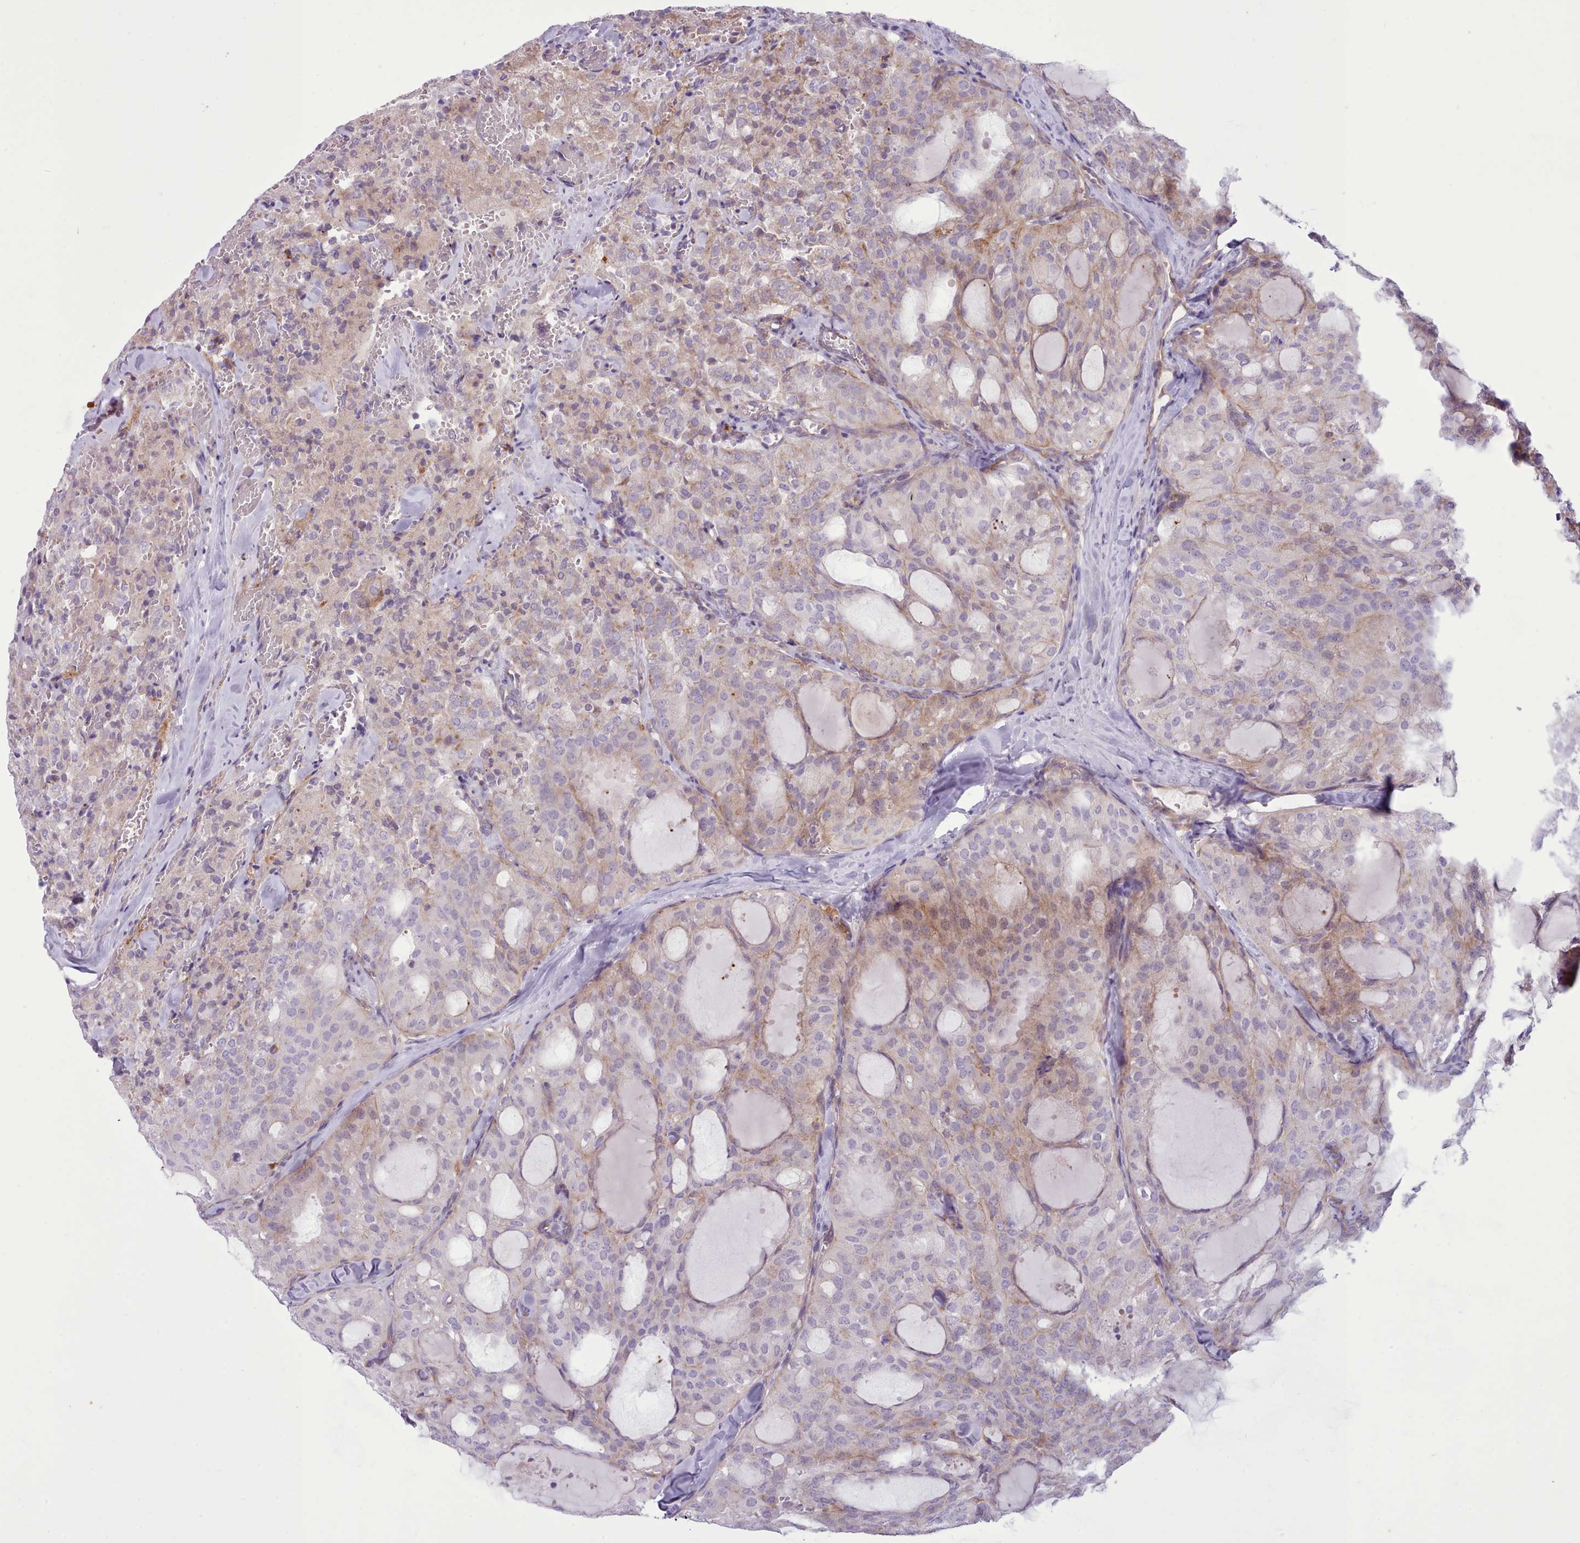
{"staining": {"intensity": "weak", "quantity": "<25%", "location": "cytoplasmic/membranous"}, "tissue": "thyroid cancer", "cell_type": "Tumor cells", "image_type": "cancer", "snomed": [{"axis": "morphology", "description": "Follicular adenoma carcinoma, NOS"}, {"axis": "topography", "description": "Thyroid gland"}], "caption": "A high-resolution micrograph shows IHC staining of thyroid cancer (follicular adenoma carcinoma), which displays no significant expression in tumor cells.", "gene": "TENT4B", "patient": {"sex": "male", "age": 75}}